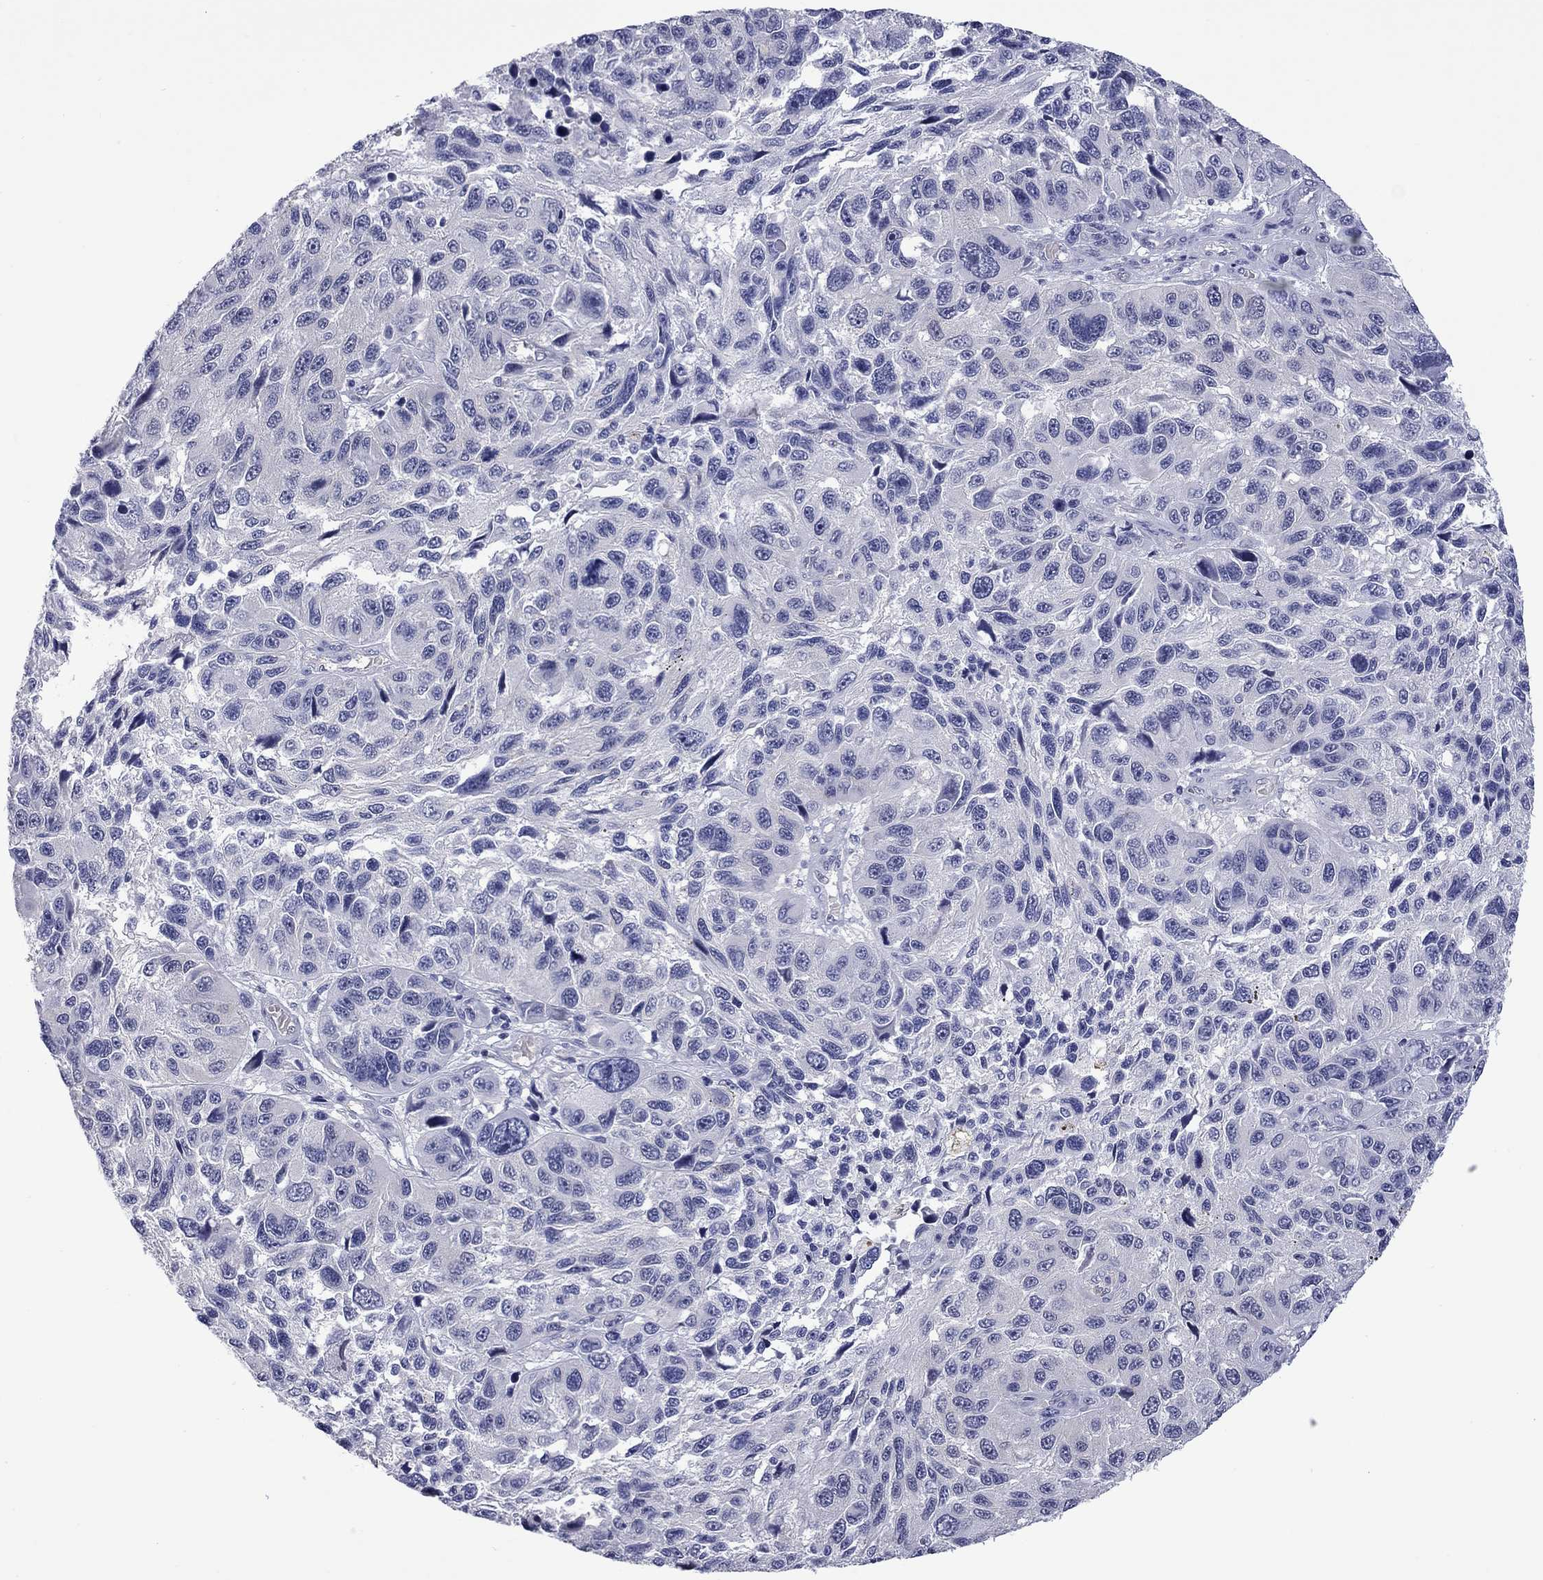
{"staining": {"intensity": "negative", "quantity": "none", "location": "none"}, "tissue": "melanoma", "cell_type": "Tumor cells", "image_type": "cancer", "snomed": [{"axis": "morphology", "description": "Malignant melanoma, NOS"}, {"axis": "topography", "description": "Skin"}], "caption": "Malignant melanoma was stained to show a protein in brown. There is no significant staining in tumor cells.", "gene": "CTNNBIP1", "patient": {"sex": "male", "age": 53}}